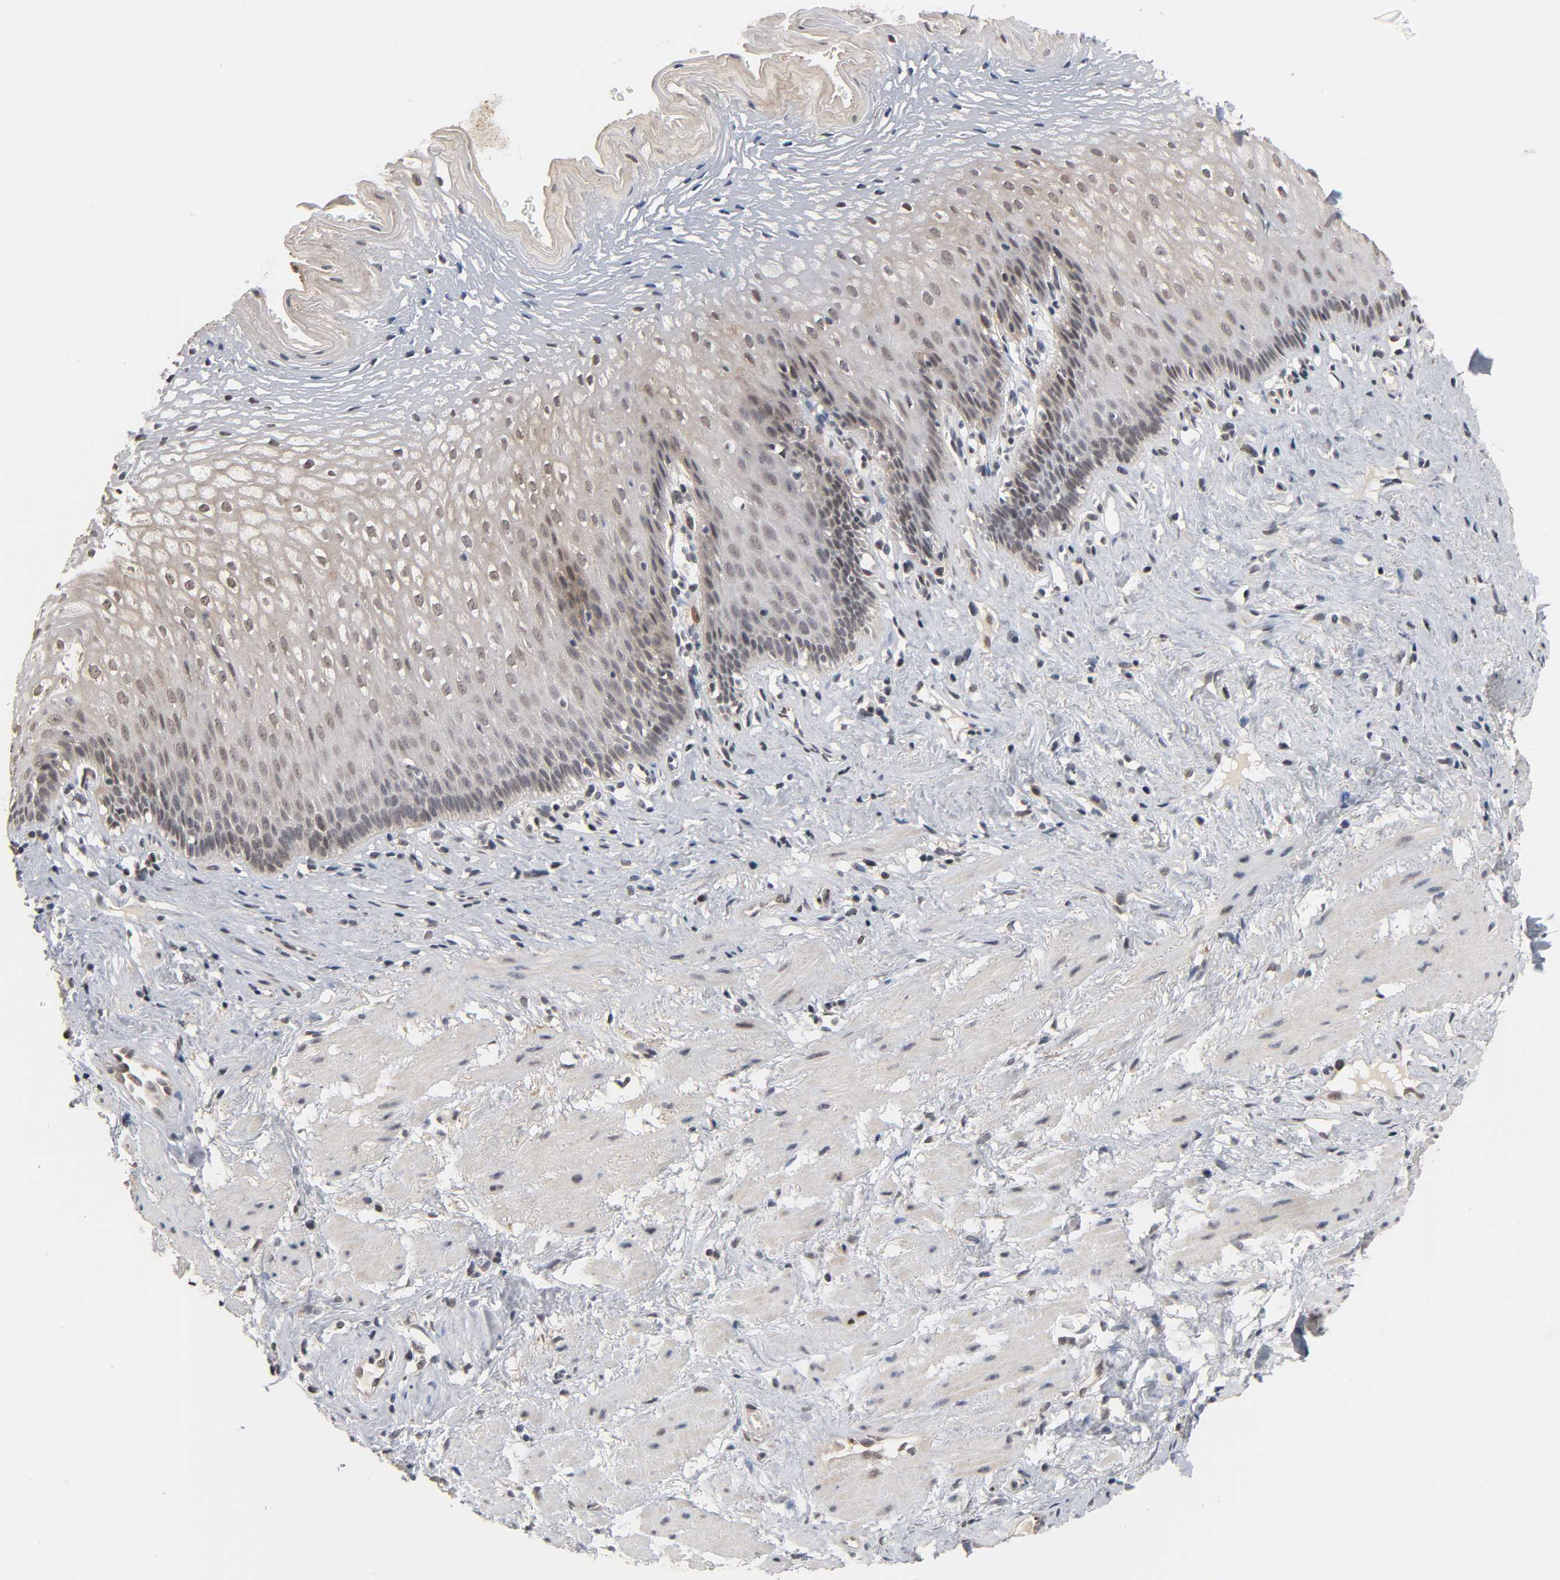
{"staining": {"intensity": "moderate", "quantity": "25%-75%", "location": "cytoplasmic/membranous,nuclear"}, "tissue": "esophagus", "cell_type": "Squamous epithelial cells", "image_type": "normal", "snomed": [{"axis": "morphology", "description": "Normal tissue, NOS"}, {"axis": "topography", "description": "Esophagus"}], "caption": "A brown stain highlights moderate cytoplasmic/membranous,nuclear expression of a protein in squamous epithelial cells of benign esophagus. The staining is performed using DAB (3,3'-diaminobenzidine) brown chromogen to label protein expression. The nuclei are counter-stained blue using hematoxylin.", "gene": "HTR1E", "patient": {"sex": "female", "age": 70}}